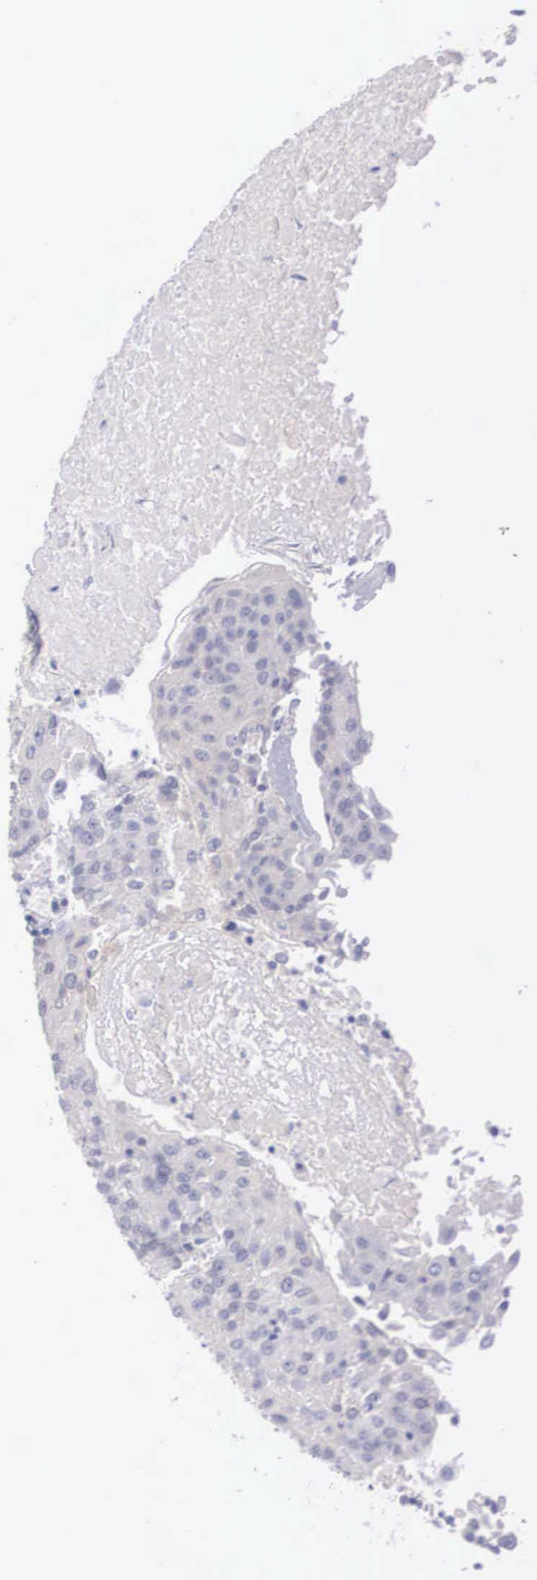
{"staining": {"intensity": "negative", "quantity": "none", "location": "none"}, "tissue": "urothelial cancer", "cell_type": "Tumor cells", "image_type": "cancer", "snomed": [{"axis": "morphology", "description": "Urothelial carcinoma, High grade"}, {"axis": "topography", "description": "Urinary bladder"}], "caption": "Immunohistochemistry (IHC) of human urothelial cancer exhibits no expression in tumor cells.", "gene": "REPS2", "patient": {"sex": "female", "age": 85}}